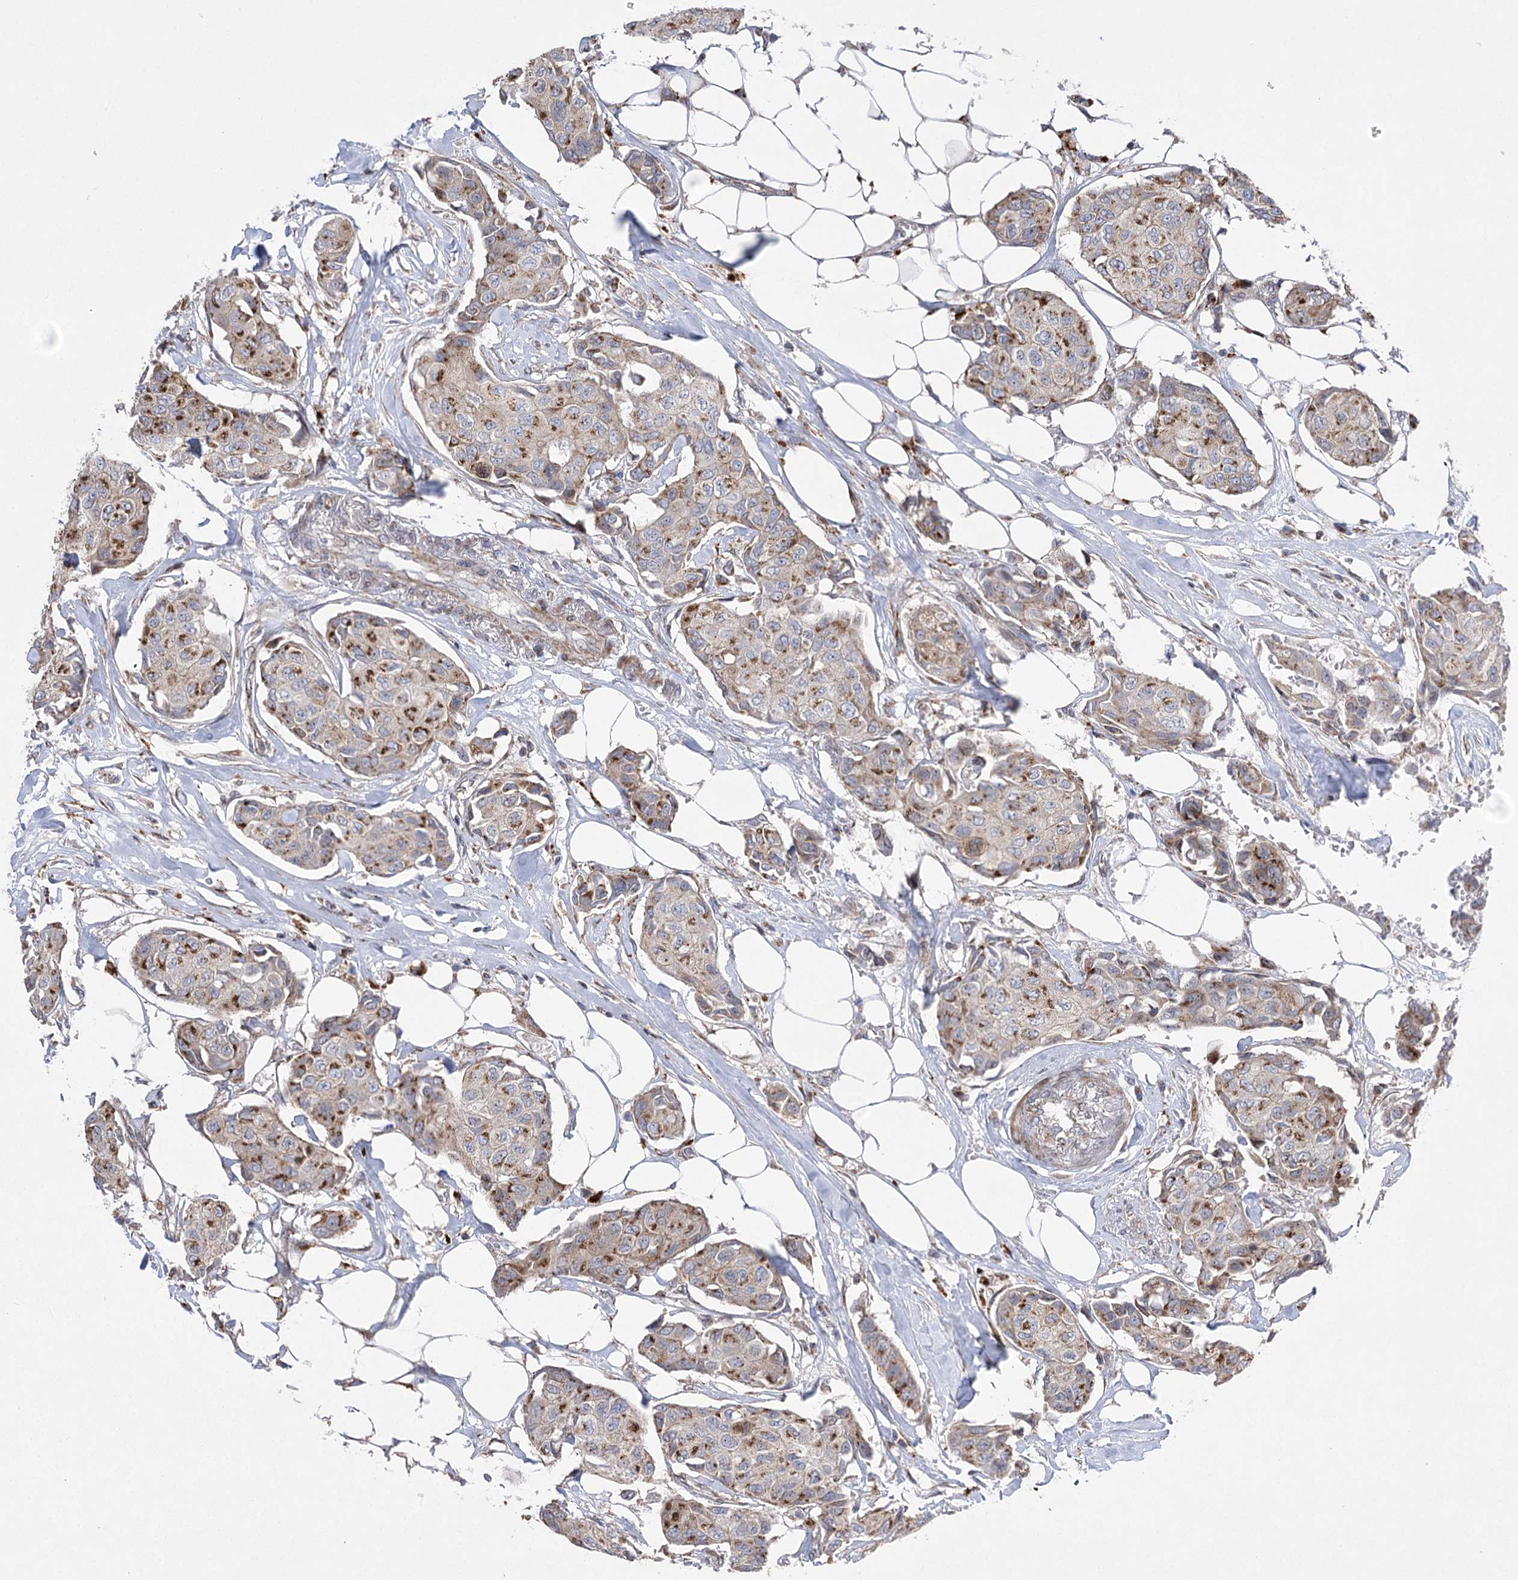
{"staining": {"intensity": "moderate", "quantity": ">75%", "location": "cytoplasmic/membranous"}, "tissue": "breast cancer", "cell_type": "Tumor cells", "image_type": "cancer", "snomed": [{"axis": "morphology", "description": "Duct carcinoma"}, {"axis": "topography", "description": "Breast"}], "caption": "IHC photomicrograph of breast cancer stained for a protein (brown), which exhibits medium levels of moderate cytoplasmic/membranous staining in about >75% of tumor cells.", "gene": "NME7", "patient": {"sex": "female", "age": 80}}